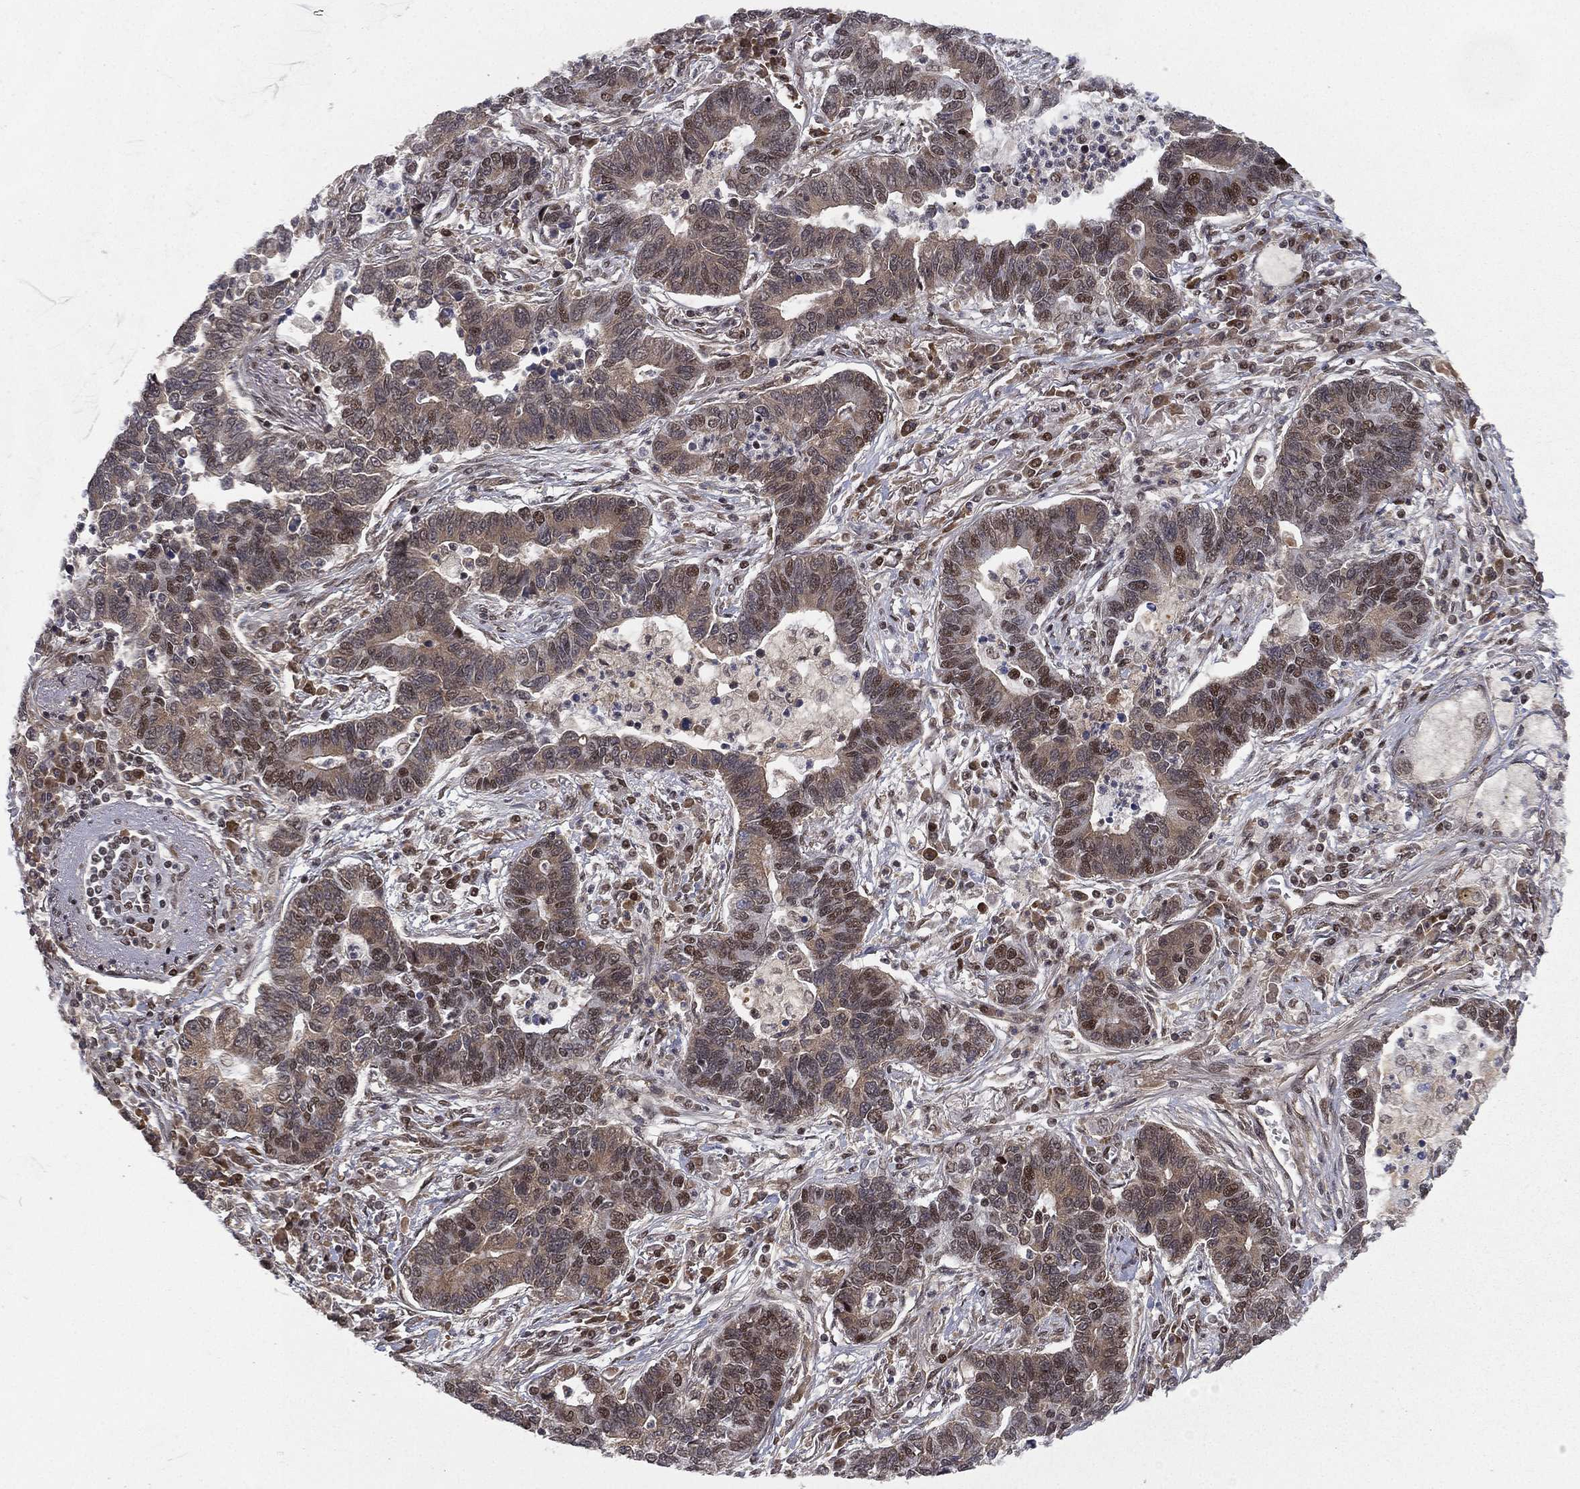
{"staining": {"intensity": "moderate", "quantity": "25%-75%", "location": "nuclear"}, "tissue": "lung cancer", "cell_type": "Tumor cells", "image_type": "cancer", "snomed": [{"axis": "morphology", "description": "Adenocarcinoma, NOS"}, {"axis": "topography", "description": "Lung"}], "caption": "This micrograph exhibits immunohistochemistry (IHC) staining of human lung adenocarcinoma, with medium moderate nuclear expression in about 25%-75% of tumor cells.", "gene": "RTF1", "patient": {"sex": "female", "age": 57}}